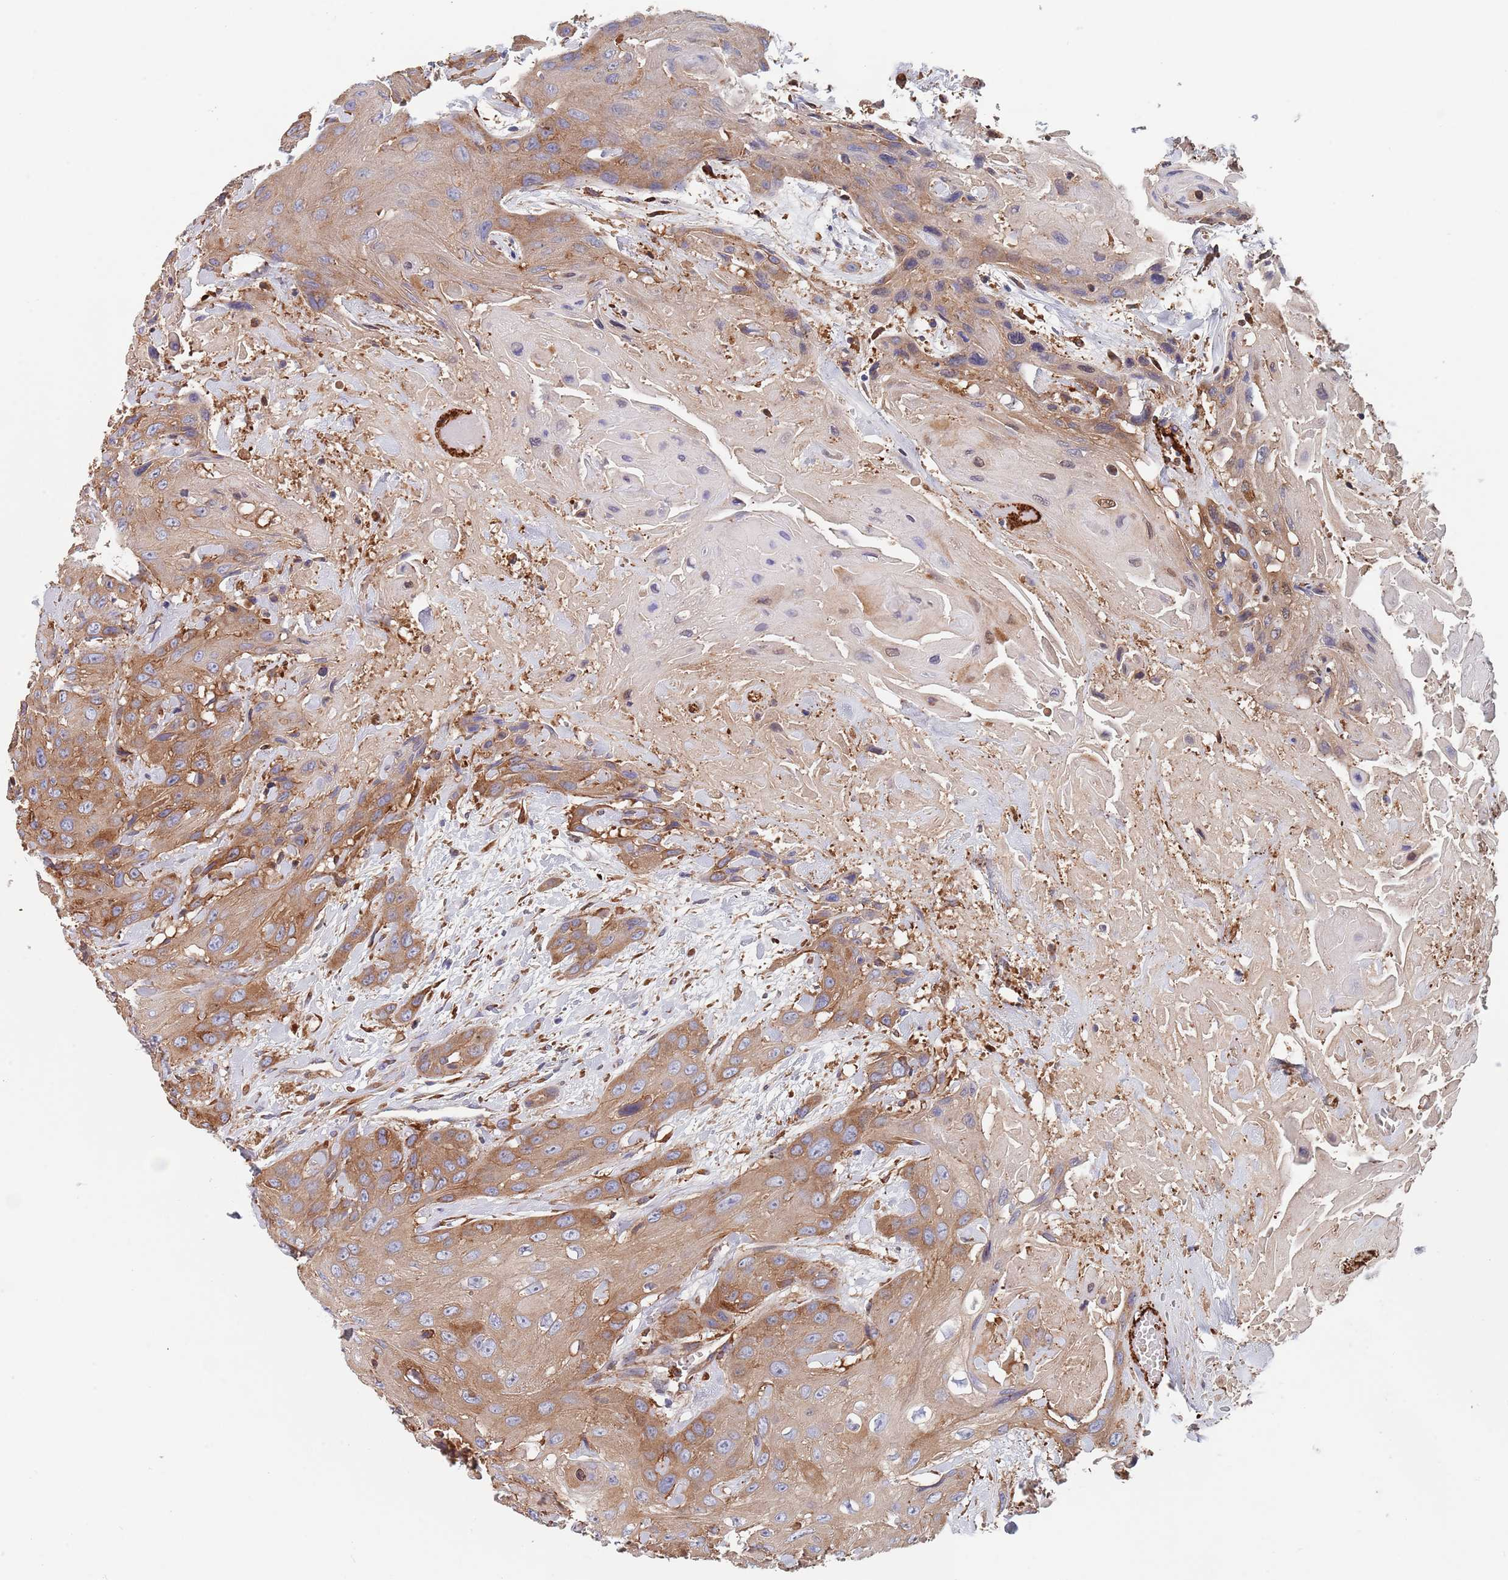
{"staining": {"intensity": "moderate", "quantity": "25%-75%", "location": "cytoplasmic/membranous"}, "tissue": "head and neck cancer", "cell_type": "Tumor cells", "image_type": "cancer", "snomed": [{"axis": "morphology", "description": "Squamous cell carcinoma, NOS"}, {"axis": "topography", "description": "Head-Neck"}], "caption": "Brown immunohistochemical staining in squamous cell carcinoma (head and neck) reveals moderate cytoplasmic/membranous expression in approximately 25%-75% of tumor cells.", "gene": "DCUN1D3", "patient": {"sex": "male", "age": 81}}